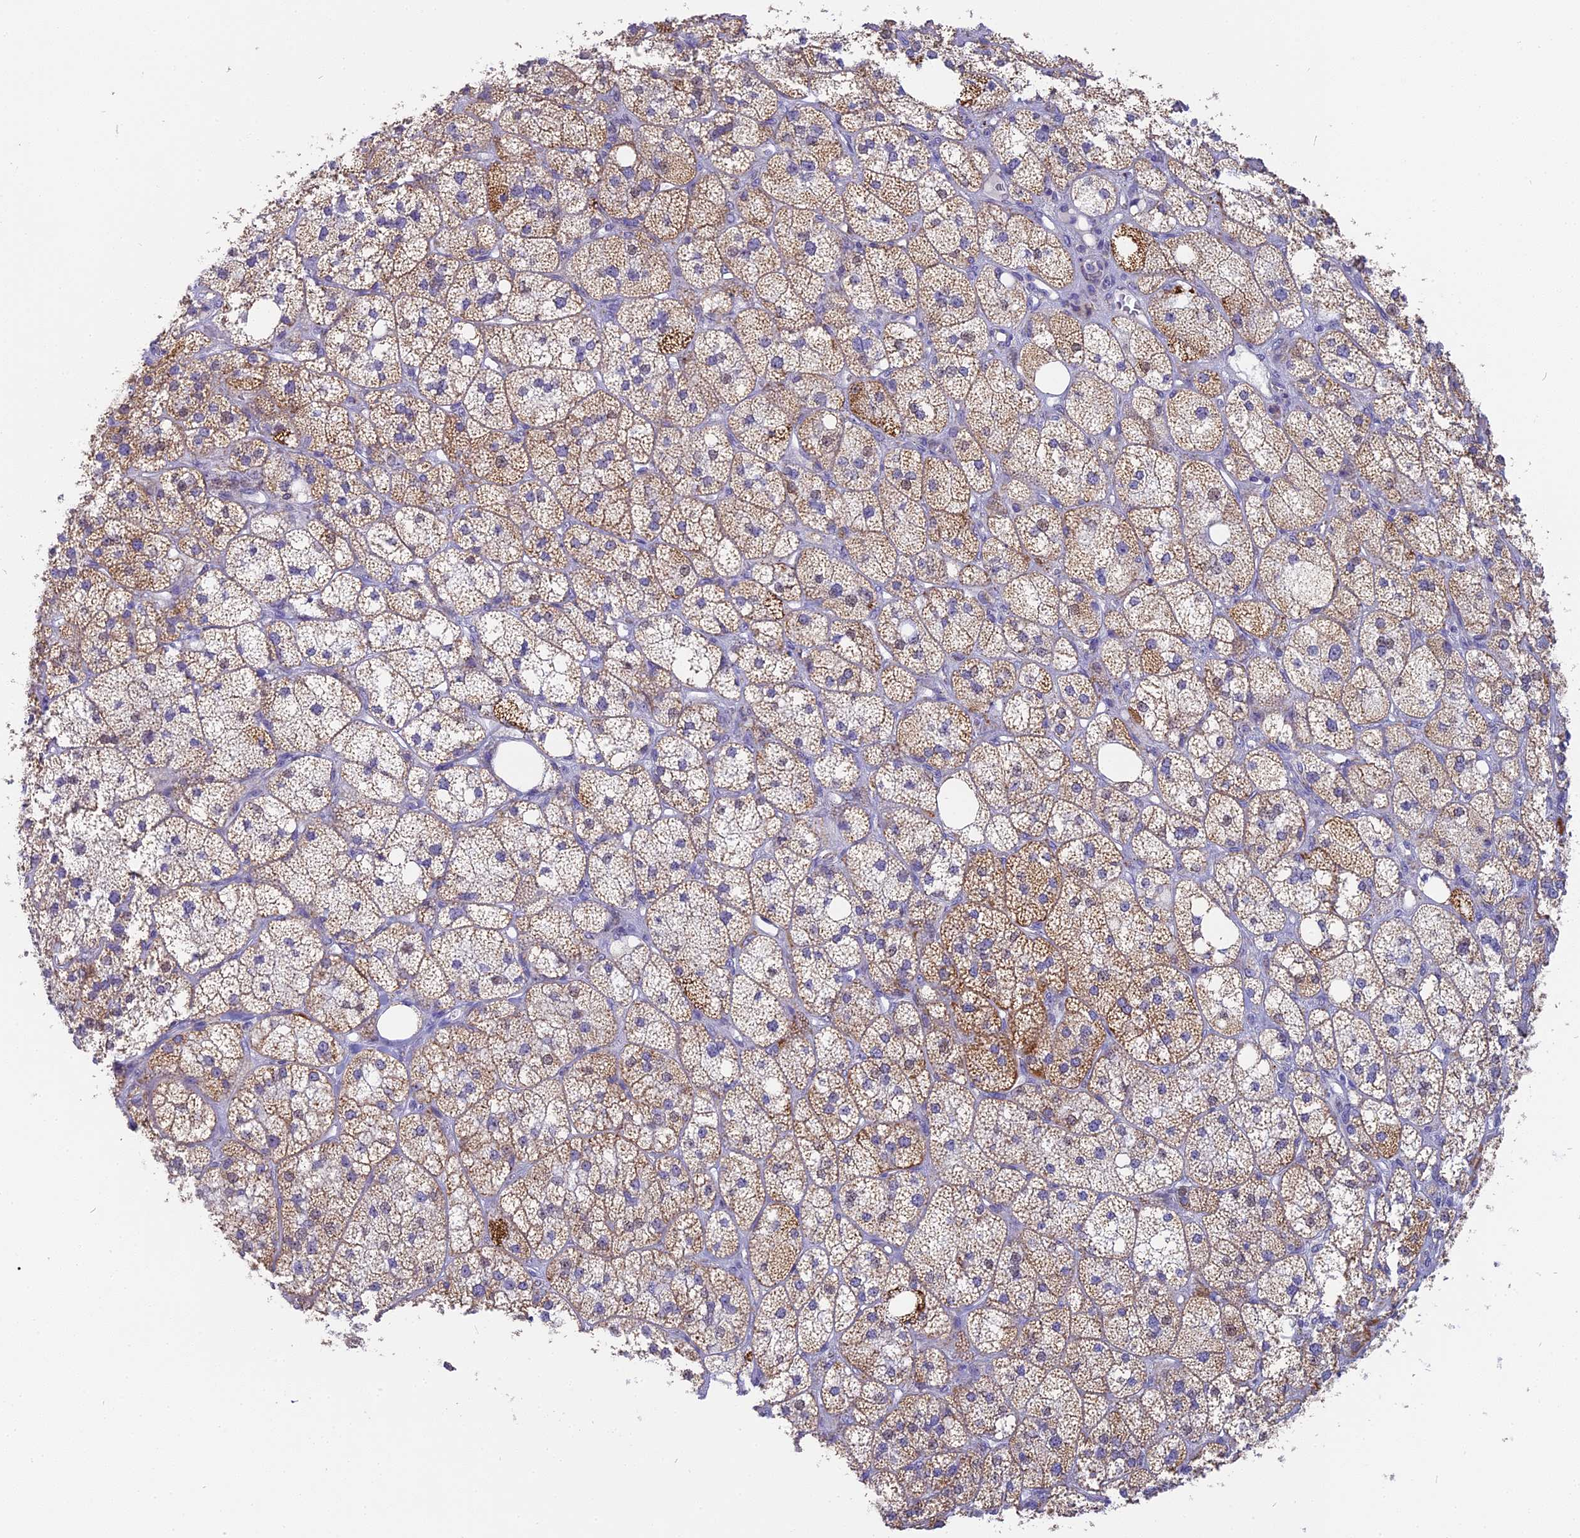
{"staining": {"intensity": "moderate", "quantity": "25%-75%", "location": "cytoplasmic/membranous"}, "tissue": "adrenal gland", "cell_type": "Glandular cells", "image_type": "normal", "snomed": [{"axis": "morphology", "description": "Normal tissue, NOS"}, {"axis": "topography", "description": "Adrenal gland"}], "caption": "Moderate cytoplasmic/membranous protein positivity is identified in approximately 25%-75% of glandular cells in adrenal gland. The staining was performed using DAB to visualize the protein expression in brown, while the nuclei were stained in blue with hematoxylin (Magnification: 20x).", "gene": "DTWD1", "patient": {"sex": "male", "age": 61}}